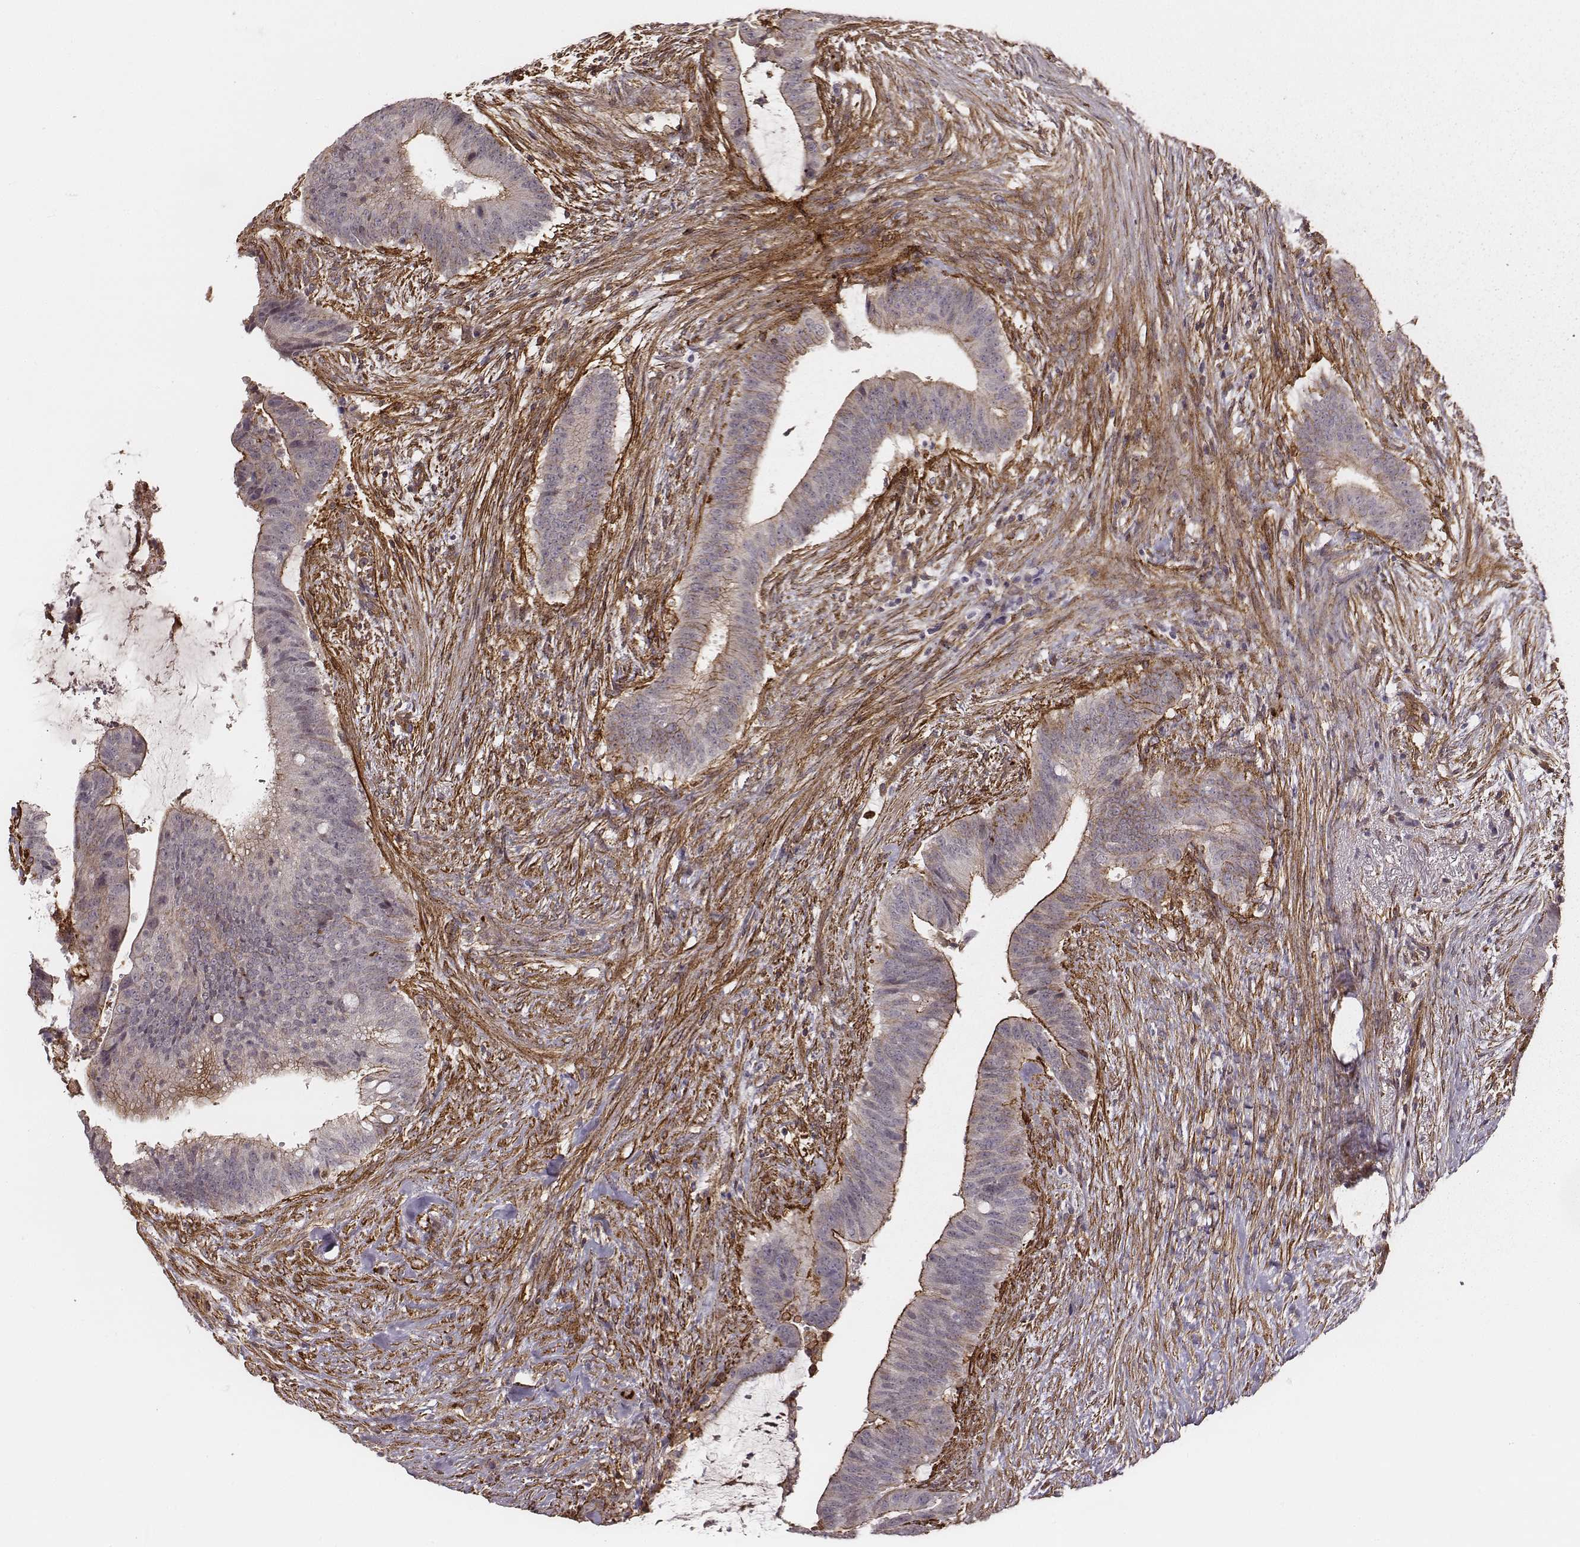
{"staining": {"intensity": "moderate", "quantity": "<25%", "location": "cytoplasmic/membranous"}, "tissue": "colorectal cancer", "cell_type": "Tumor cells", "image_type": "cancer", "snomed": [{"axis": "morphology", "description": "Adenocarcinoma, NOS"}, {"axis": "topography", "description": "Colon"}], "caption": "Colorectal adenocarcinoma was stained to show a protein in brown. There is low levels of moderate cytoplasmic/membranous expression in about <25% of tumor cells. The staining is performed using DAB brown chromogen to label protein expression. The nuclei are counter-stained blue using hematoxylin.", "gene": "ZYX", "patient": {"sex": "female", "age": 43}}